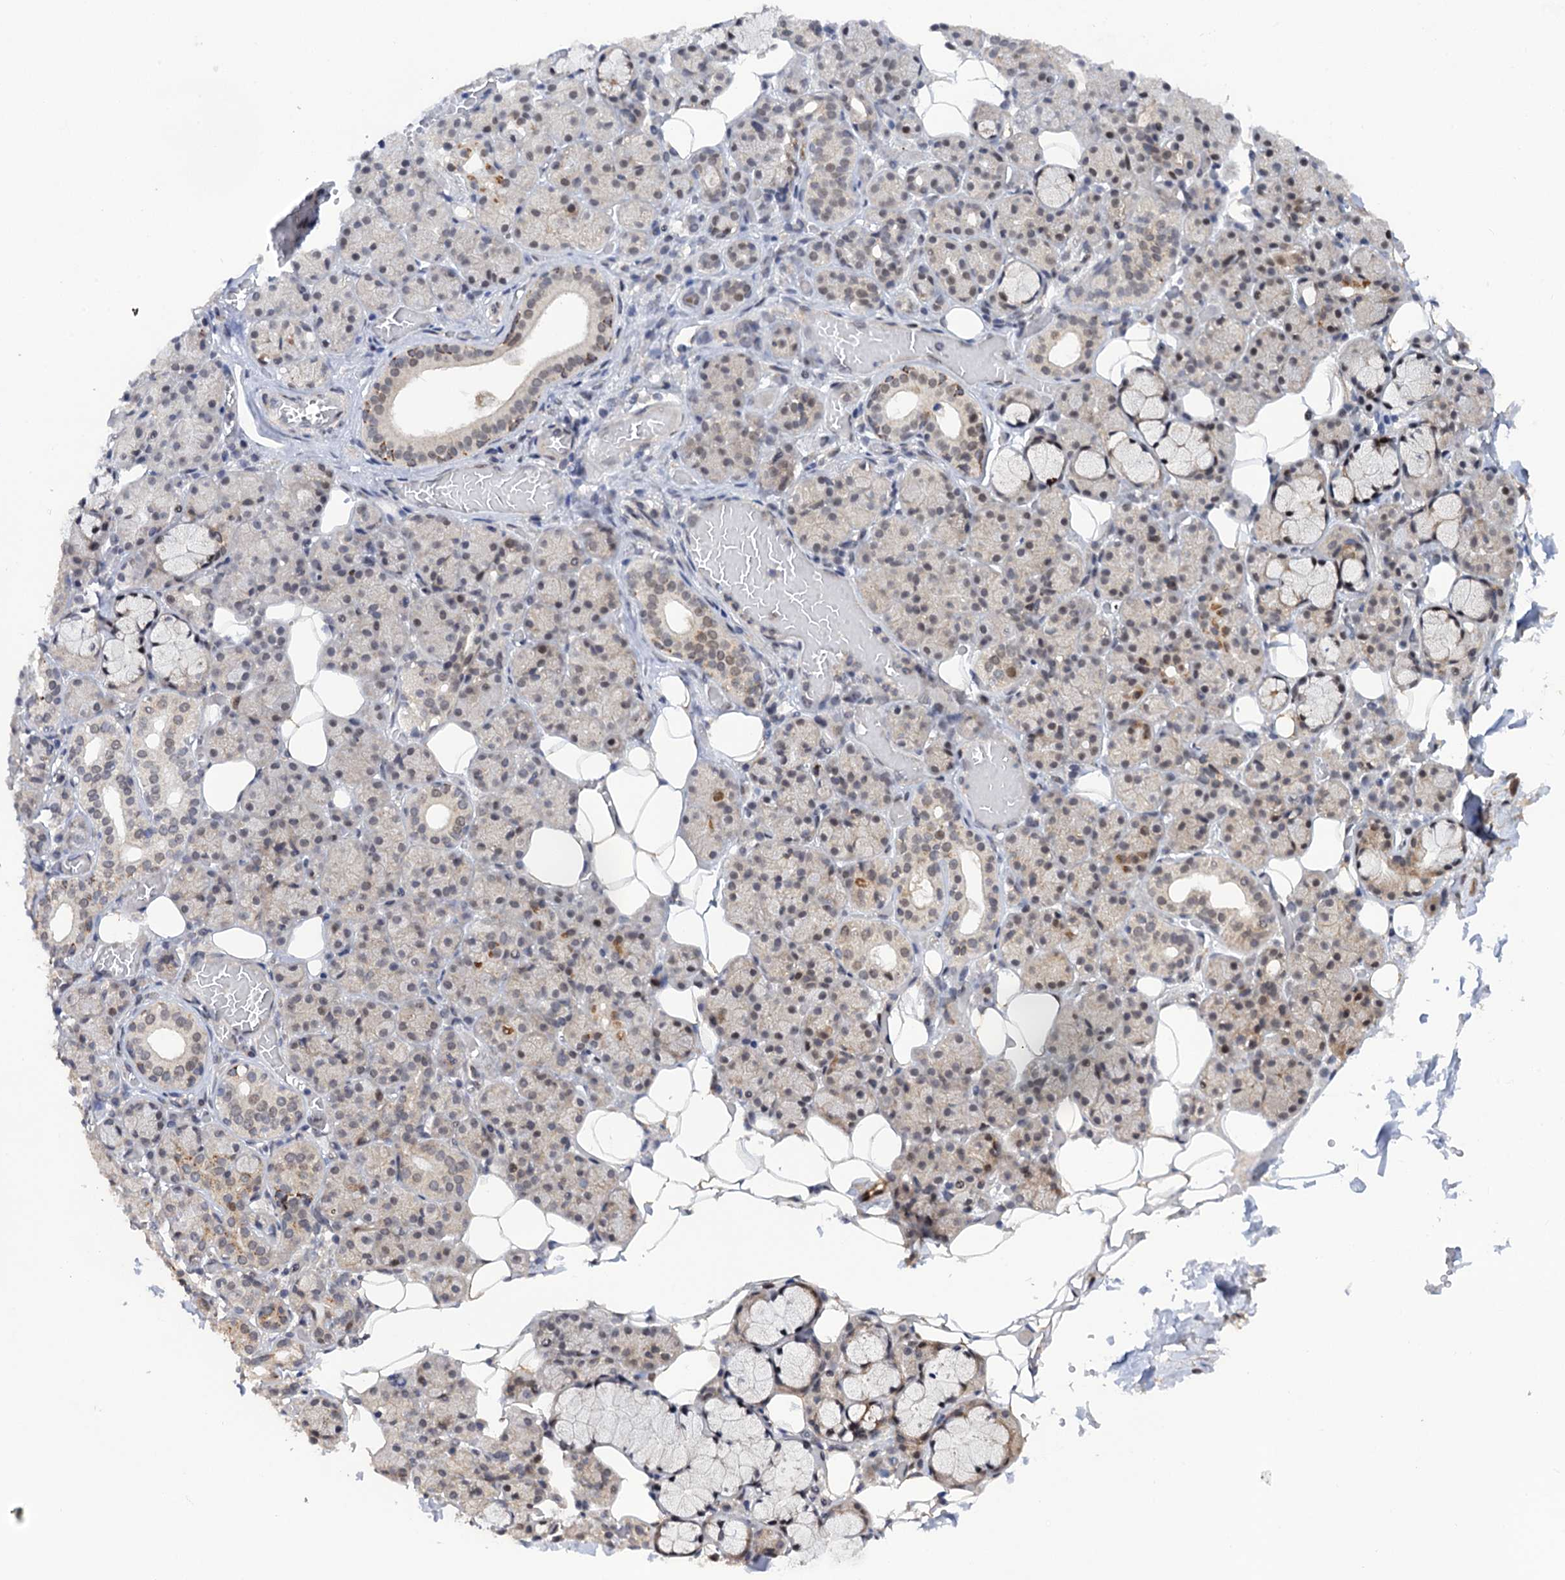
{"staining": {"intensity": "moderate", "quantity": "<25%", "location": "cytoplasmic/membranous"}, "tissue": "salivary gland", "cell_type": "Glandular cells", "image_type": "normal", "snomed": [{"axis": "morphology", "description": "Normal tissue, NOS"}, {"axis": "topography", "description": "Salivary gland"}], "caption": "Moderate cytoplasmic/membranous staining for a protein is present in approximately <25% of glandular cells of normal salivary gland using immunohistochemistry.", "gene": "ZAR1L", "patient": {"sex": "male", "age": 63}}